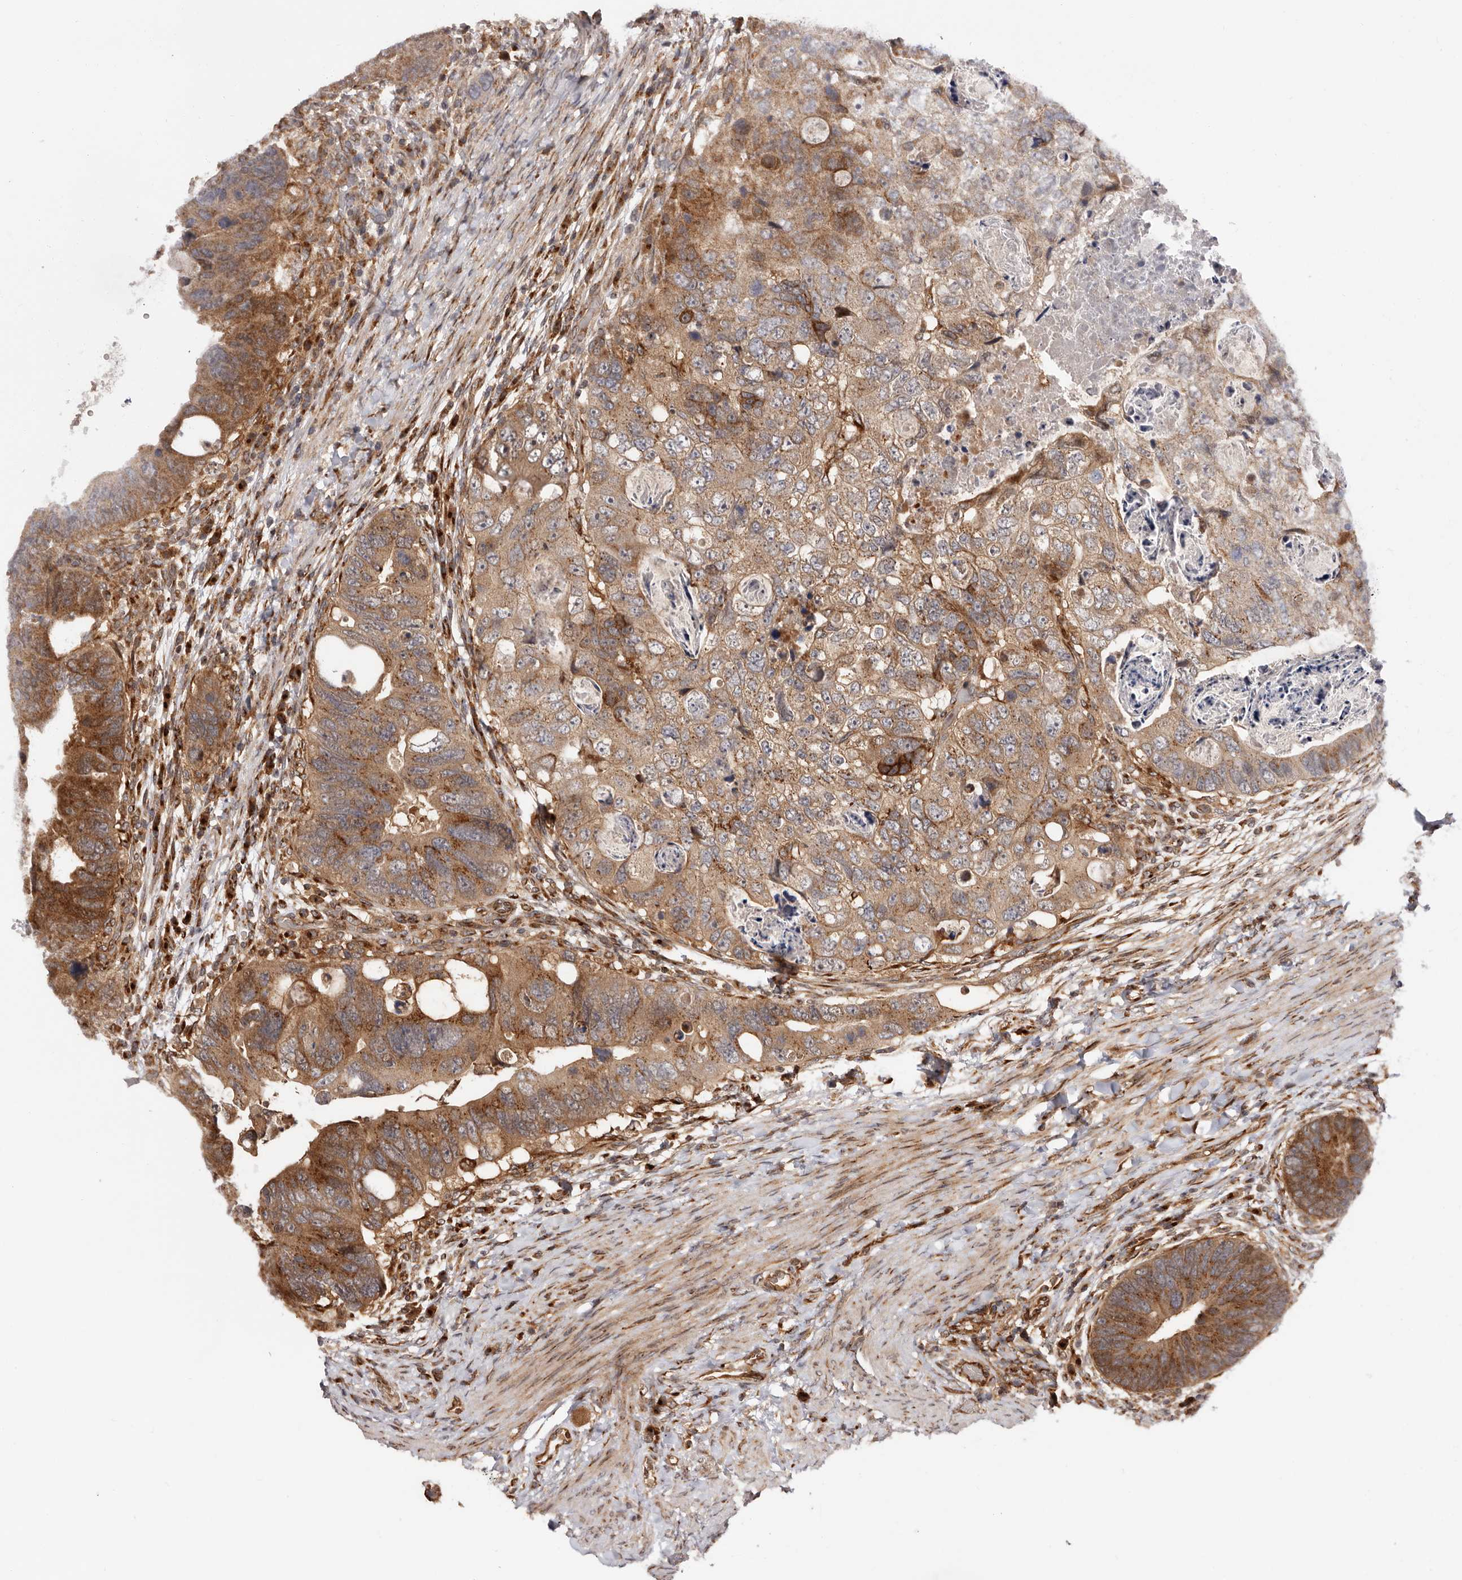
{"staining": {"intensity": "strong", "quantity": "25%-75%", "location": "cytoplasmic/membranous"}, "tissue": "colorectal cancer", "cell_type": "Tumor cells", "image_type": "cancer", "snomed": [{"axis": "morphology", "description": "Adenocarcinoma, NOS"}, {"axis": "topography", "description": "Rectum"}], "caption": "Colorectal cancer stained with a brown dye shows strong cytoplasmic/membranous positive staining in approximately 25%-75% of tumor cells.", "gene": "GPR27", "patient": {"sex": "male", "age": 59}}